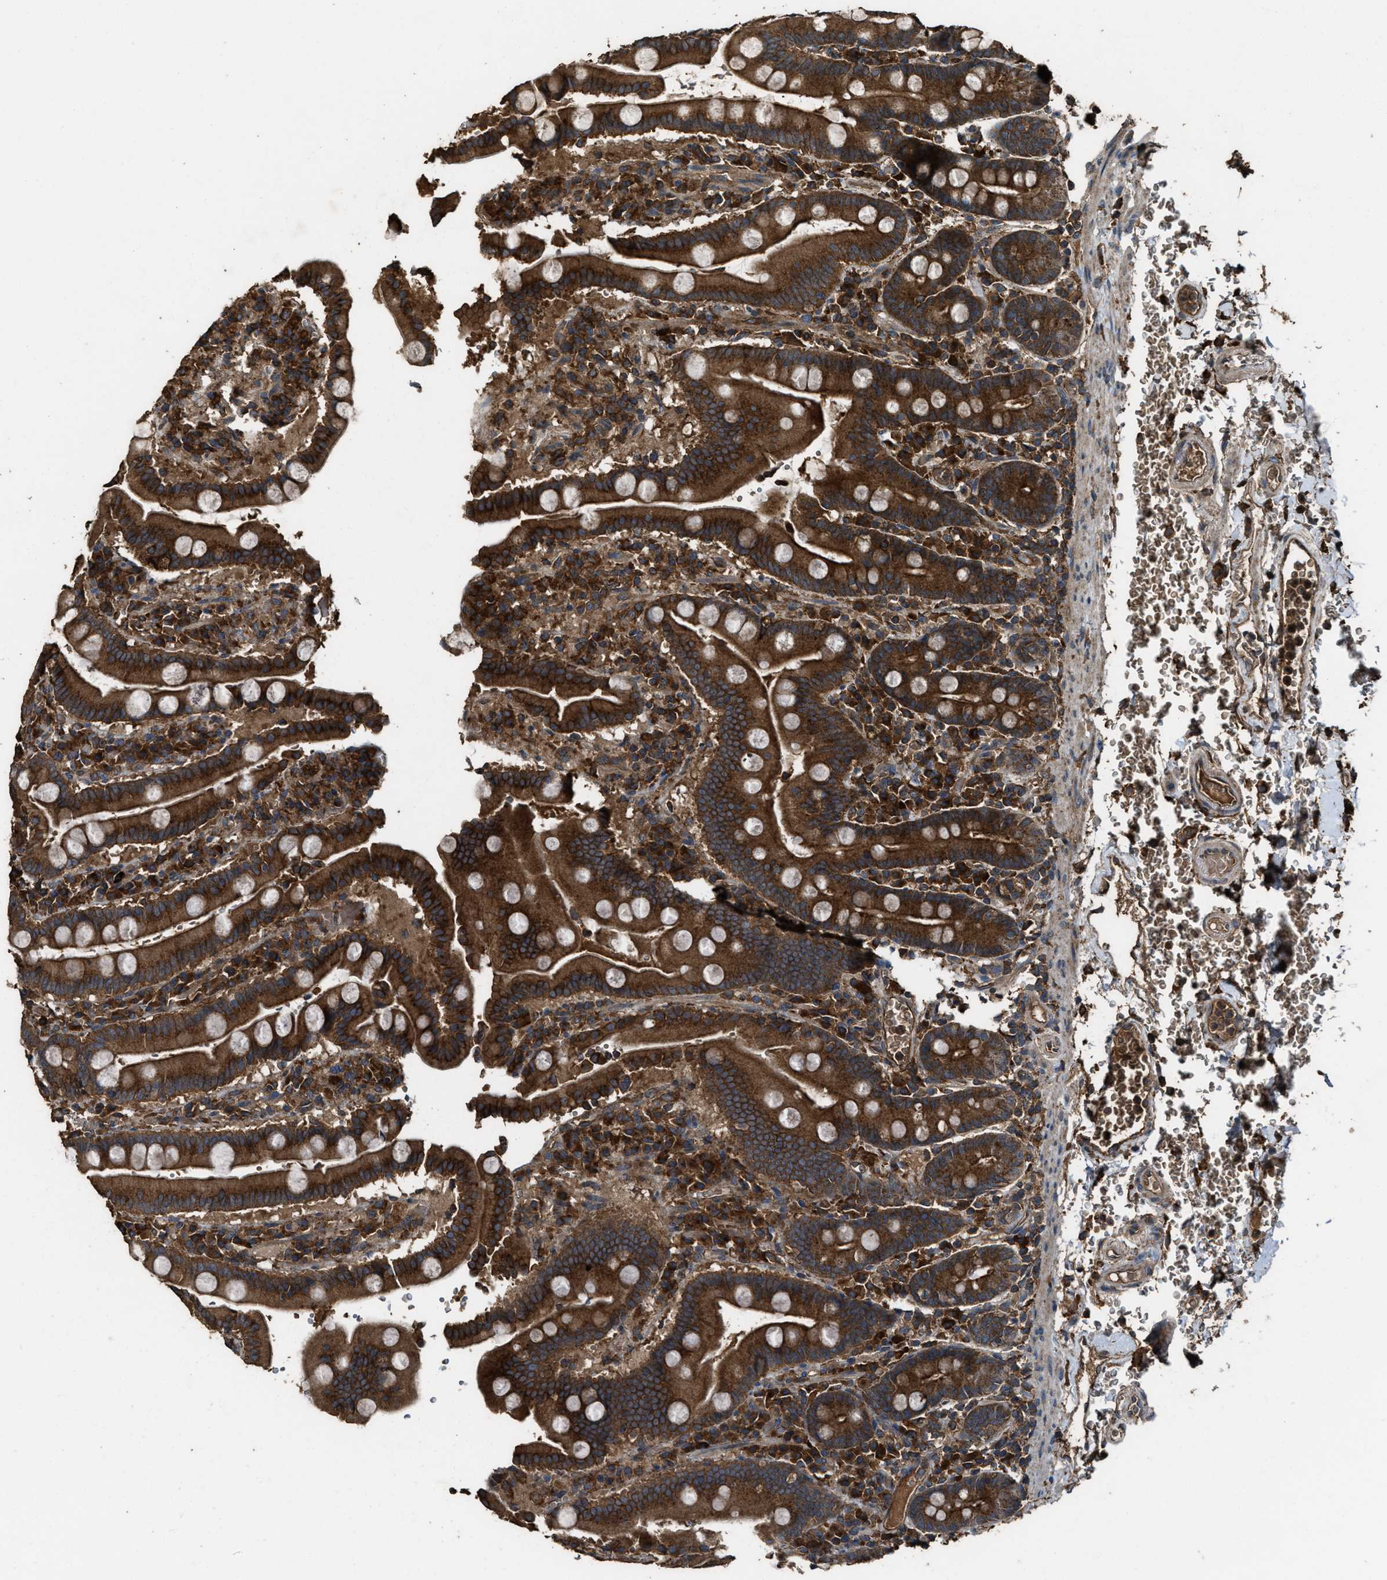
{"staining": {"intensity": "strong", "quantity": ">75%", "location": "cytoplasmic/membranous"}, "tissue": "duodenum", "cell_type": "Glandular cells", "image_type": "normal", "snomed": [{"axis": "morphology", "description": "Normal tissue, NOS"}, {"axis": "topography", "description": "Small intestine, NOS"}], "caption": "The immunohistochemical stain shows strong cytoplasmic/membranous positivity in glandular cells of unremarkable duodenum. The staining was performed using DAB, with brown indicating positive protein expression. Nuclei are stained blue with hematoxylin.", "gene": "MAP3K8", "patient": {"sex": "female", "age": 71}}